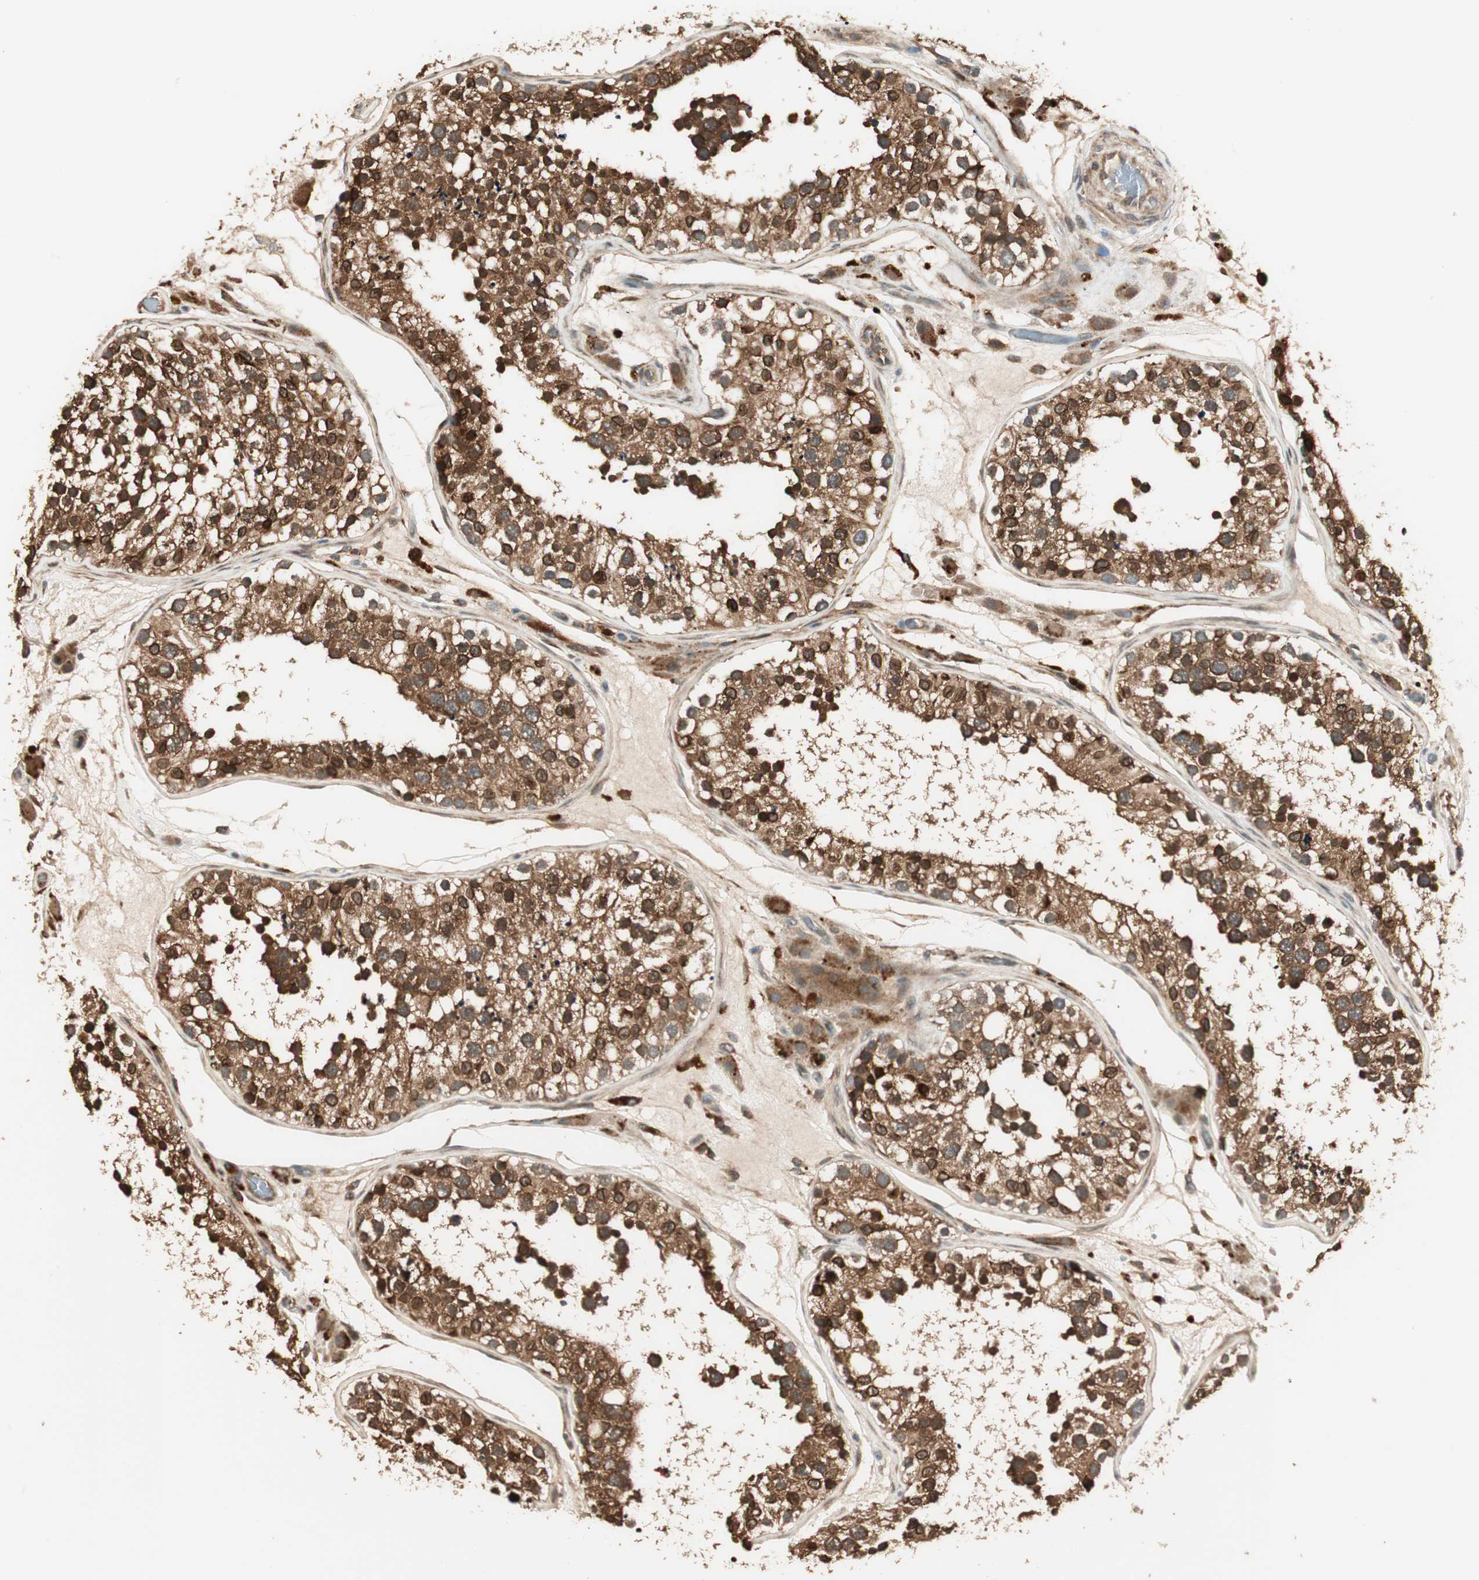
{"staining": {"intensity": "strong", "quantity": ">75%", "location": "cytoplasmic/membranous"}, "tissue": "testis", "cell_type": "Cells in seminiferous ducts", "image_type": "normal", "snomed": [{"axis": "morphology", "description": "Normal tissue, NOS"}, {"axis": "topography", "description": "Testis"}], "caption": "Strong cytoplasmic/membranous expression is present in about >75% of cells in seminiferous ducts in normal testis.", "gene": "CNOT4", "patient": {"sex": "male", "age": 26}}